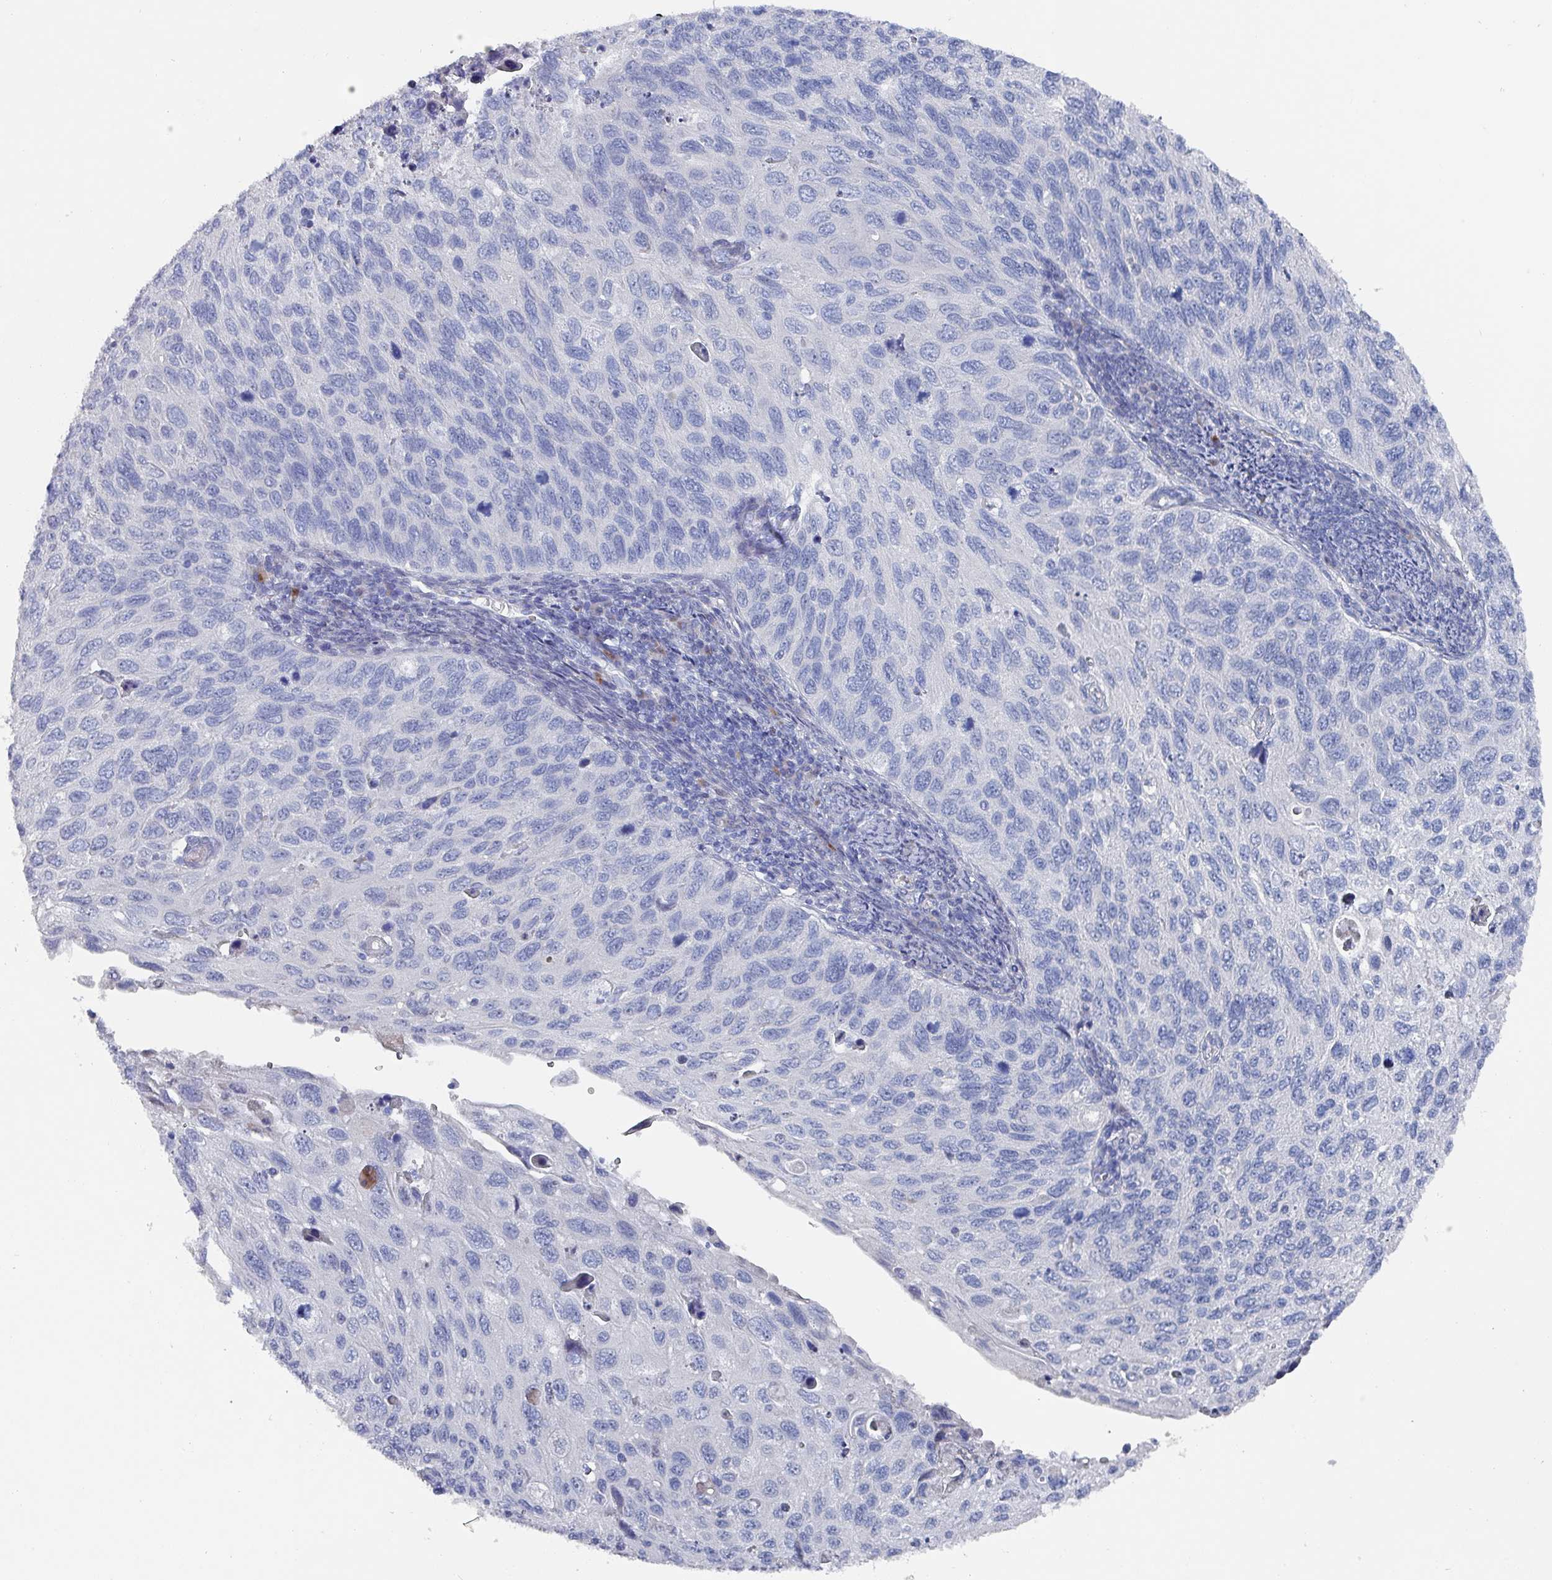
{"staining": {"intensity": "negative", "quantity": "none", "location": "none"}, "tissue": "cervical cancer", "cell_type": "Tumor cells", "image_type": "cancer", "snomed": [{"axis": "morphology", "description": "Squamous cell carcinoma, NOS"}, {"axis": "topography", "description": "Cervix"}], "caption": "Immunohistochemistry (IHC) of cervical cancer (squamous cell carcinoma) shows no positivity in tumor cells.", "gene": "DRD5", "patient": {"sex": "female", "age": 70}}